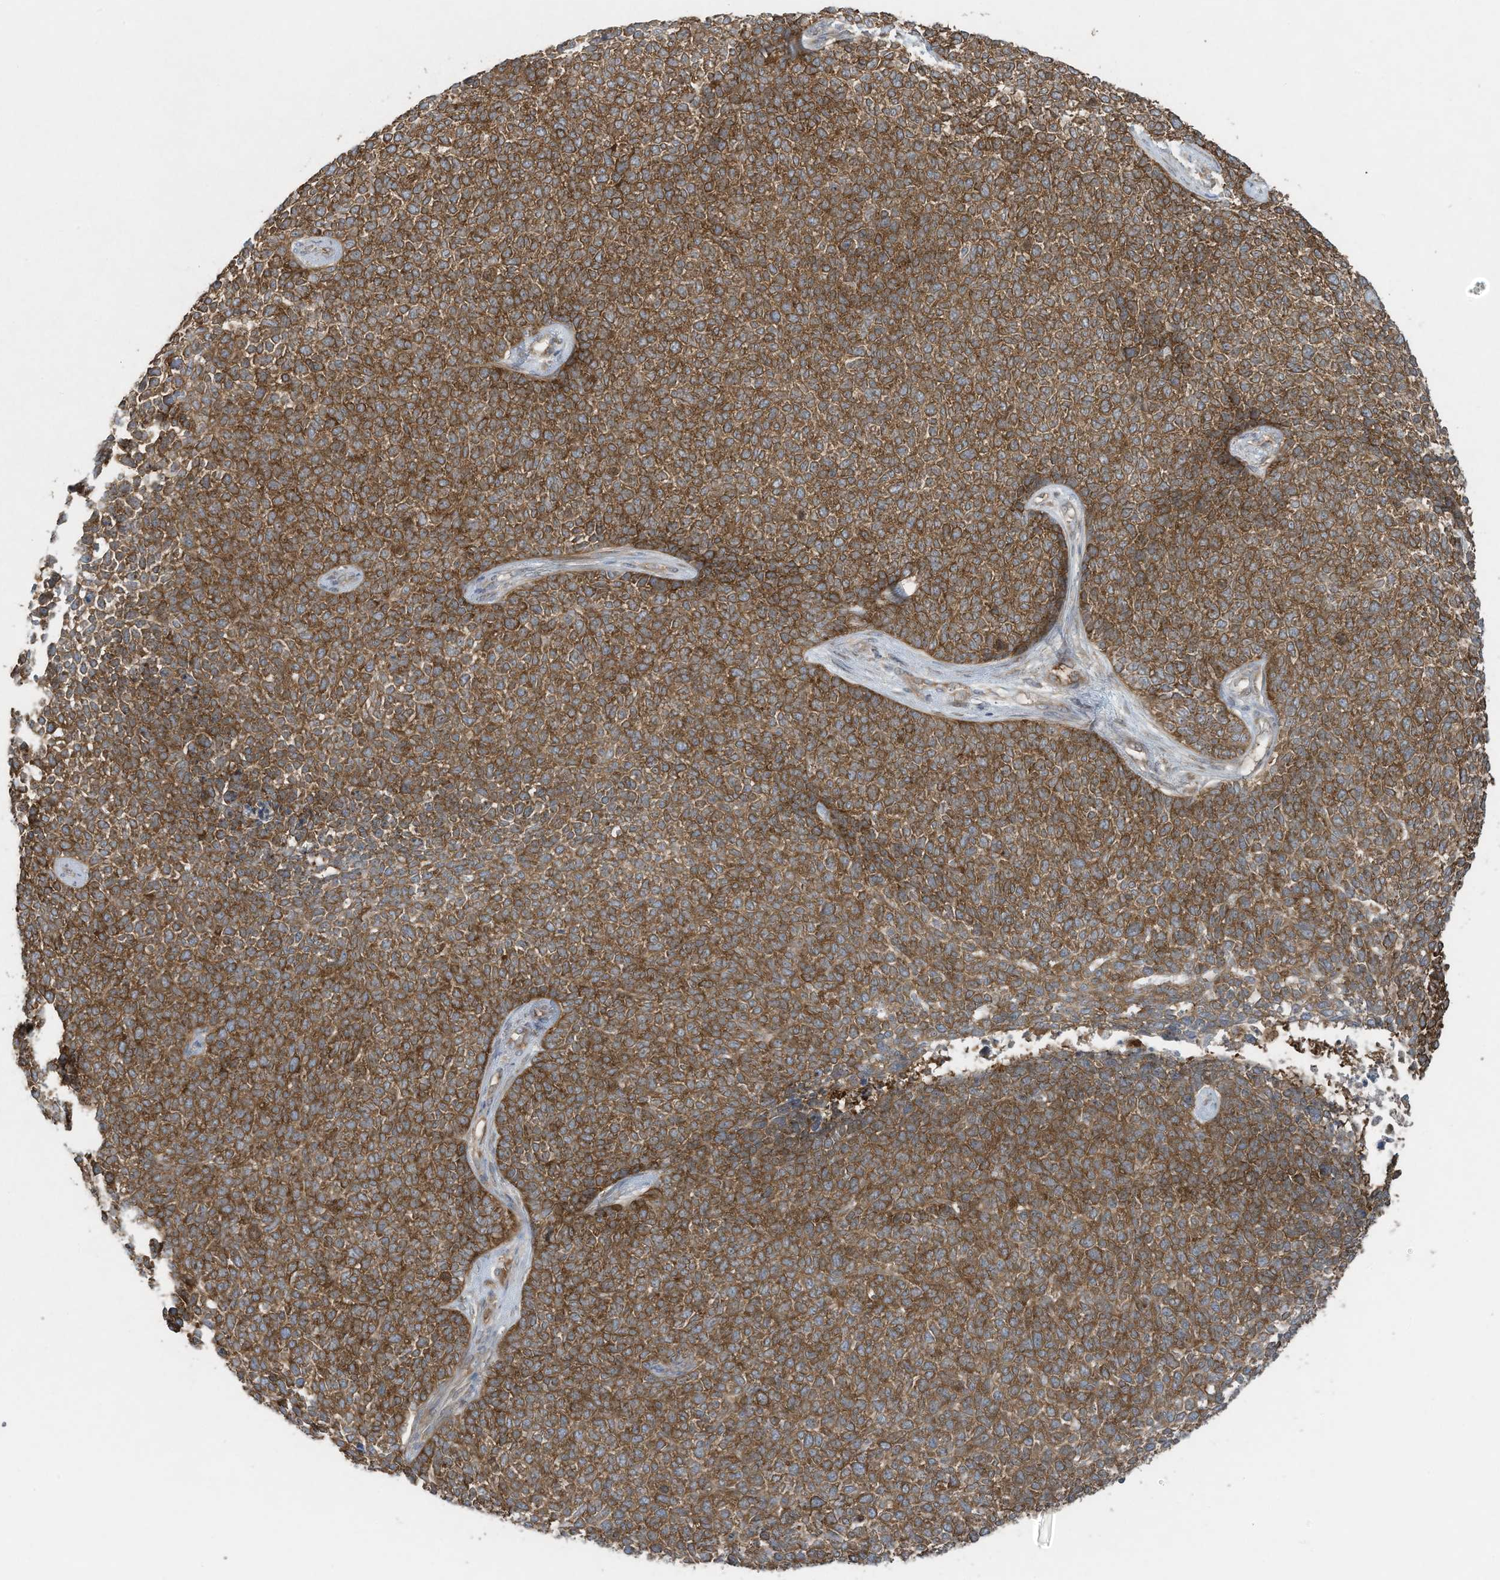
{"staining": {"intensity": "moderate", "quantity": ">75%", "location": "cytoplasmic/membranous"}, "tissue": "skin cancer", "cell_type": "Tumor cells", "image_type": "cancer", "snomed": [{"axis": "morphology", "description": "Basal cell carcinoma"}, {"axis": "topography", "description": "Skin"}], "caption": "There is medium levels of moderate cytoplasmic/membranous expression in tumor cells of skin basal cell carcinoma, as demonstrated by immunohistochemical staining (brown color).", "gene": "OLA1", "patient": {"sex": "female", "age": 84}}